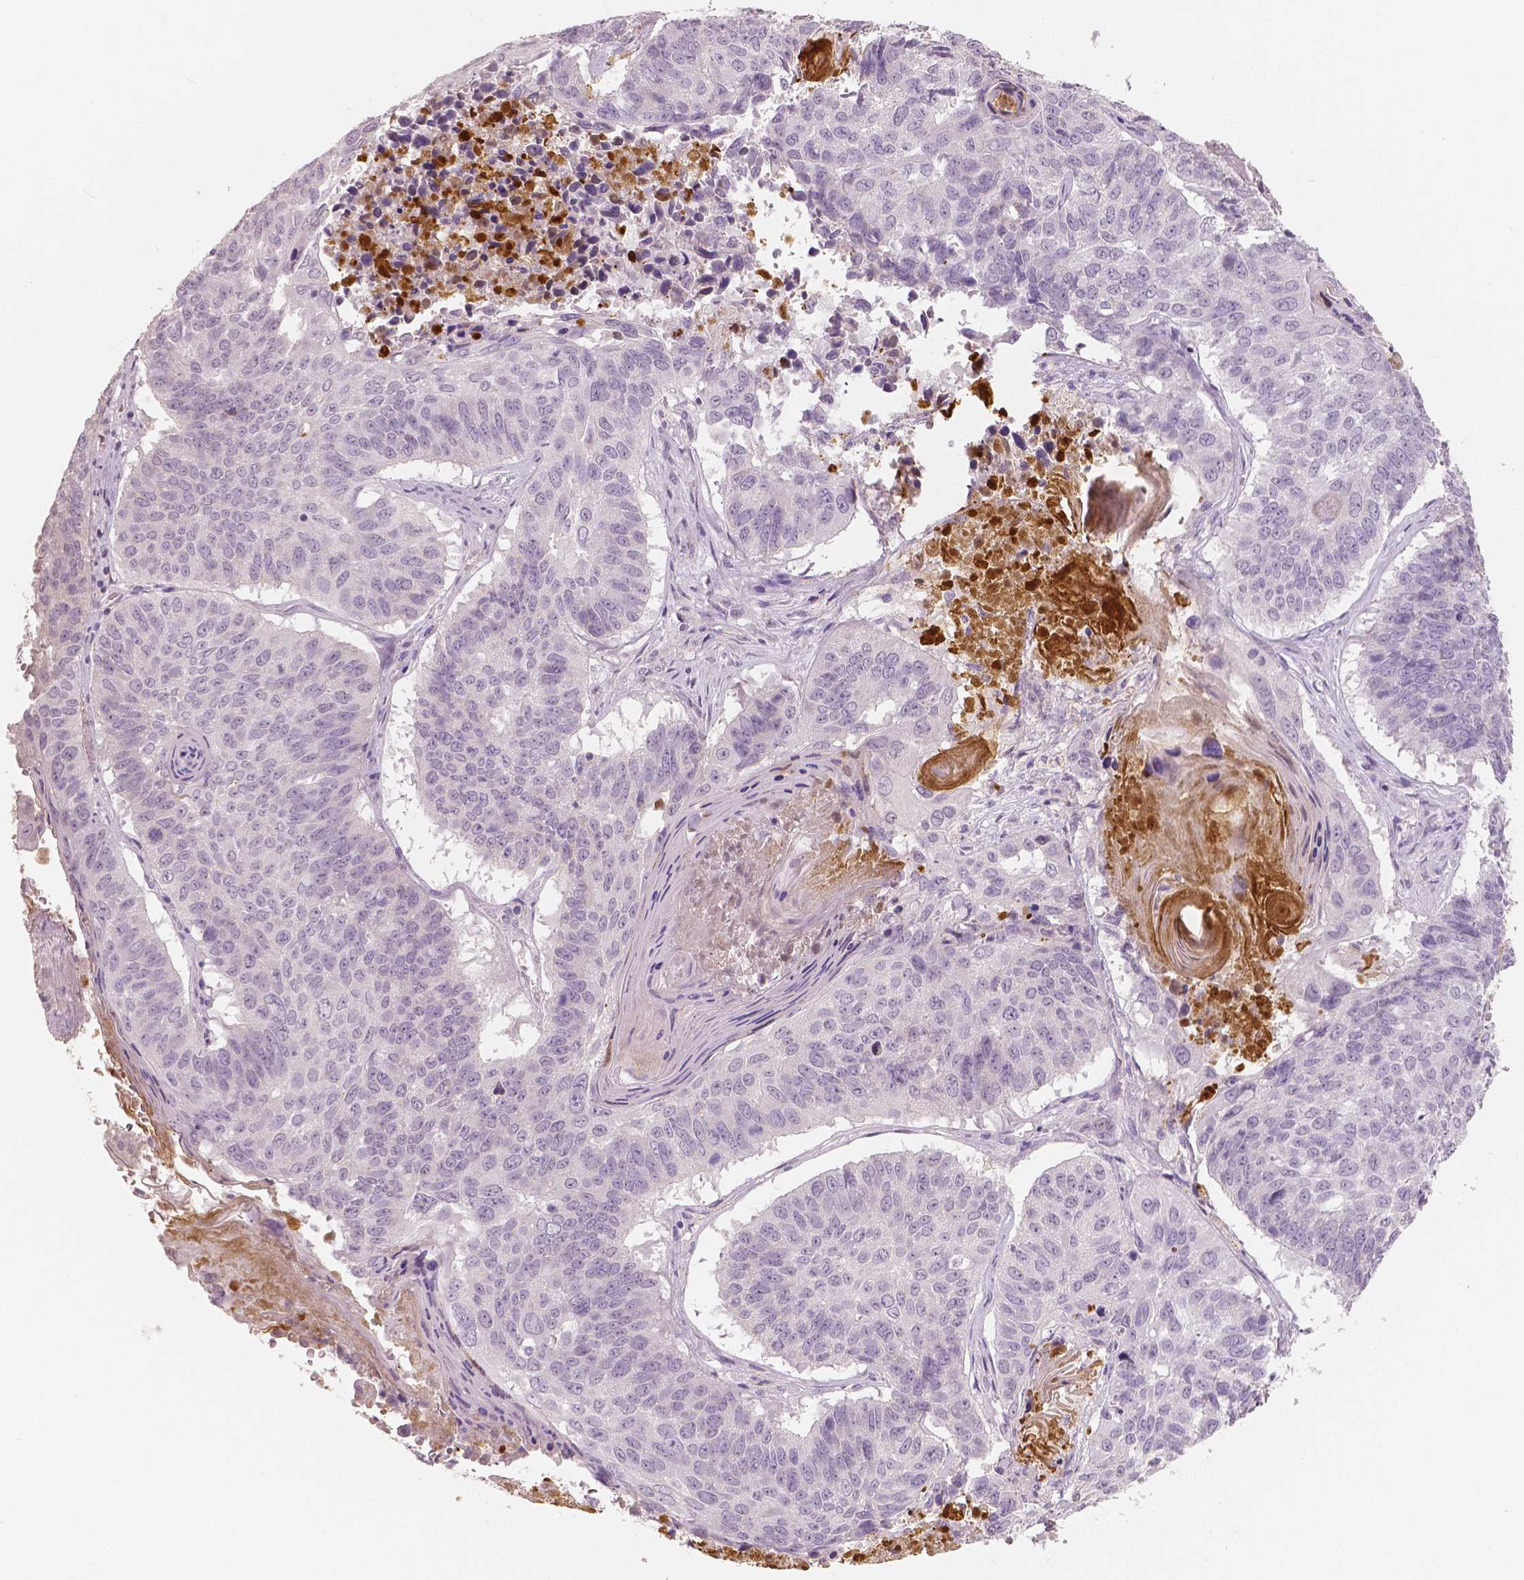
{"staining": {"intensity": "negative", "quantity": "none", "location": "none"}, "tissue": "lung cancer", "cell_type": "Tumor cells", "image_type": "cancer", "snomed": [{"axis": "morphology", "description": "Squamous cell carcinoma, NOS"}, {"axis": "topography", "description": "Lung"}], "caption": "A photomicrograph of human lung squamous cell carcinoma is negative for staining in tumor cells. (IHC, brightfield microscopy, high magnification).", "gene": "APOA4", "patient": {"sex": "male", "age": 73}}